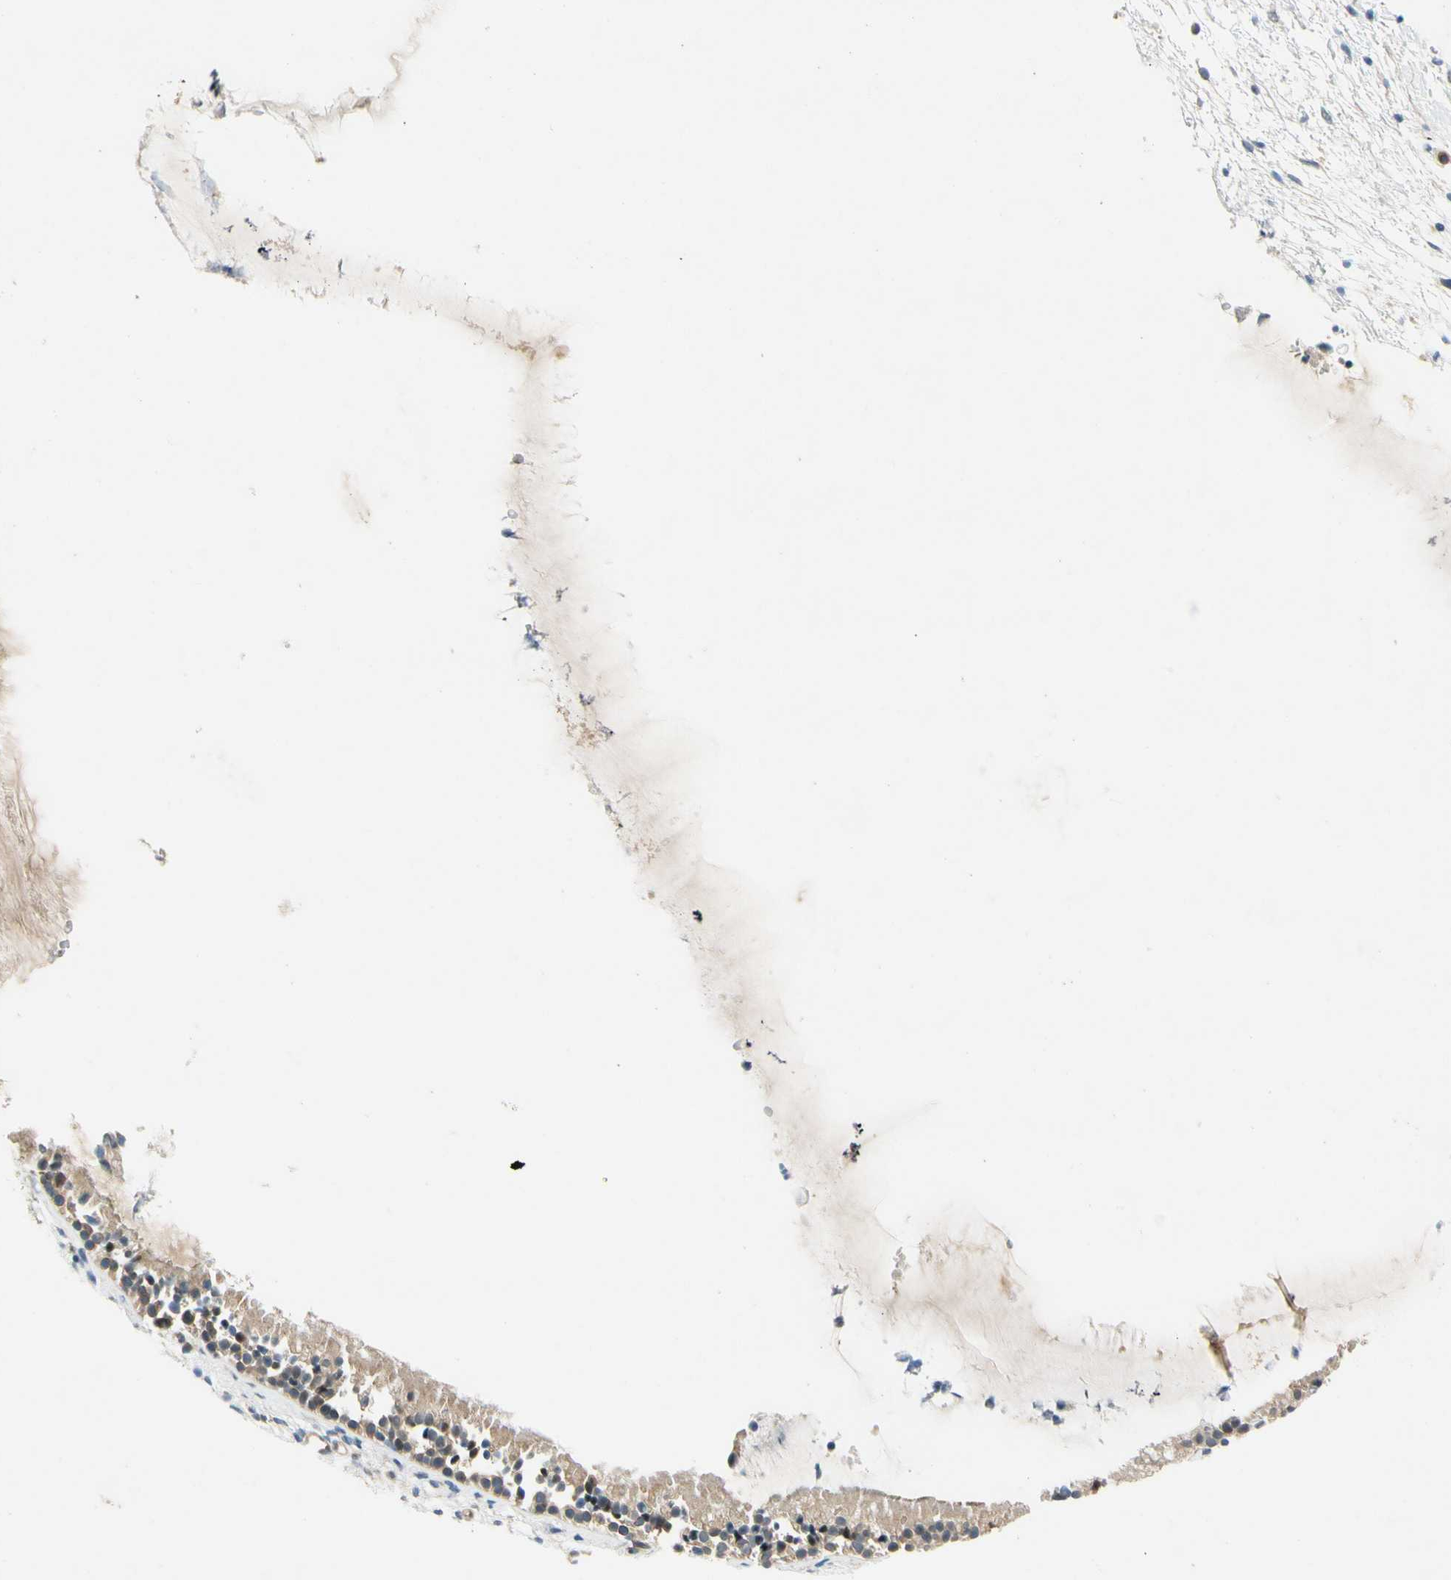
{"staining": {"intensity": "weak", "quantity": ">75%", "location": "cytoplasmic/membranous,nuclear"}, "tissue": "nasopharynx", "cell_type": "Respiratory epithelial cells", "image_type": "normal", "snomed": [{"axis": "morphology", "description": "Normal tissue, NOS"}, {"axis": "topography", "description": "Nasopharynx"}], "caption": "DAB (3,3'-diaminobenzidine) immunohistochemical staining of benign human nasopharynx demonstrates weak cytoplasmic/membranous,nuclear protein expression in about >75% of respiratory epithelial cells.", "gene": "GATD1", "patient": {"sex": "male", "age": 21}}